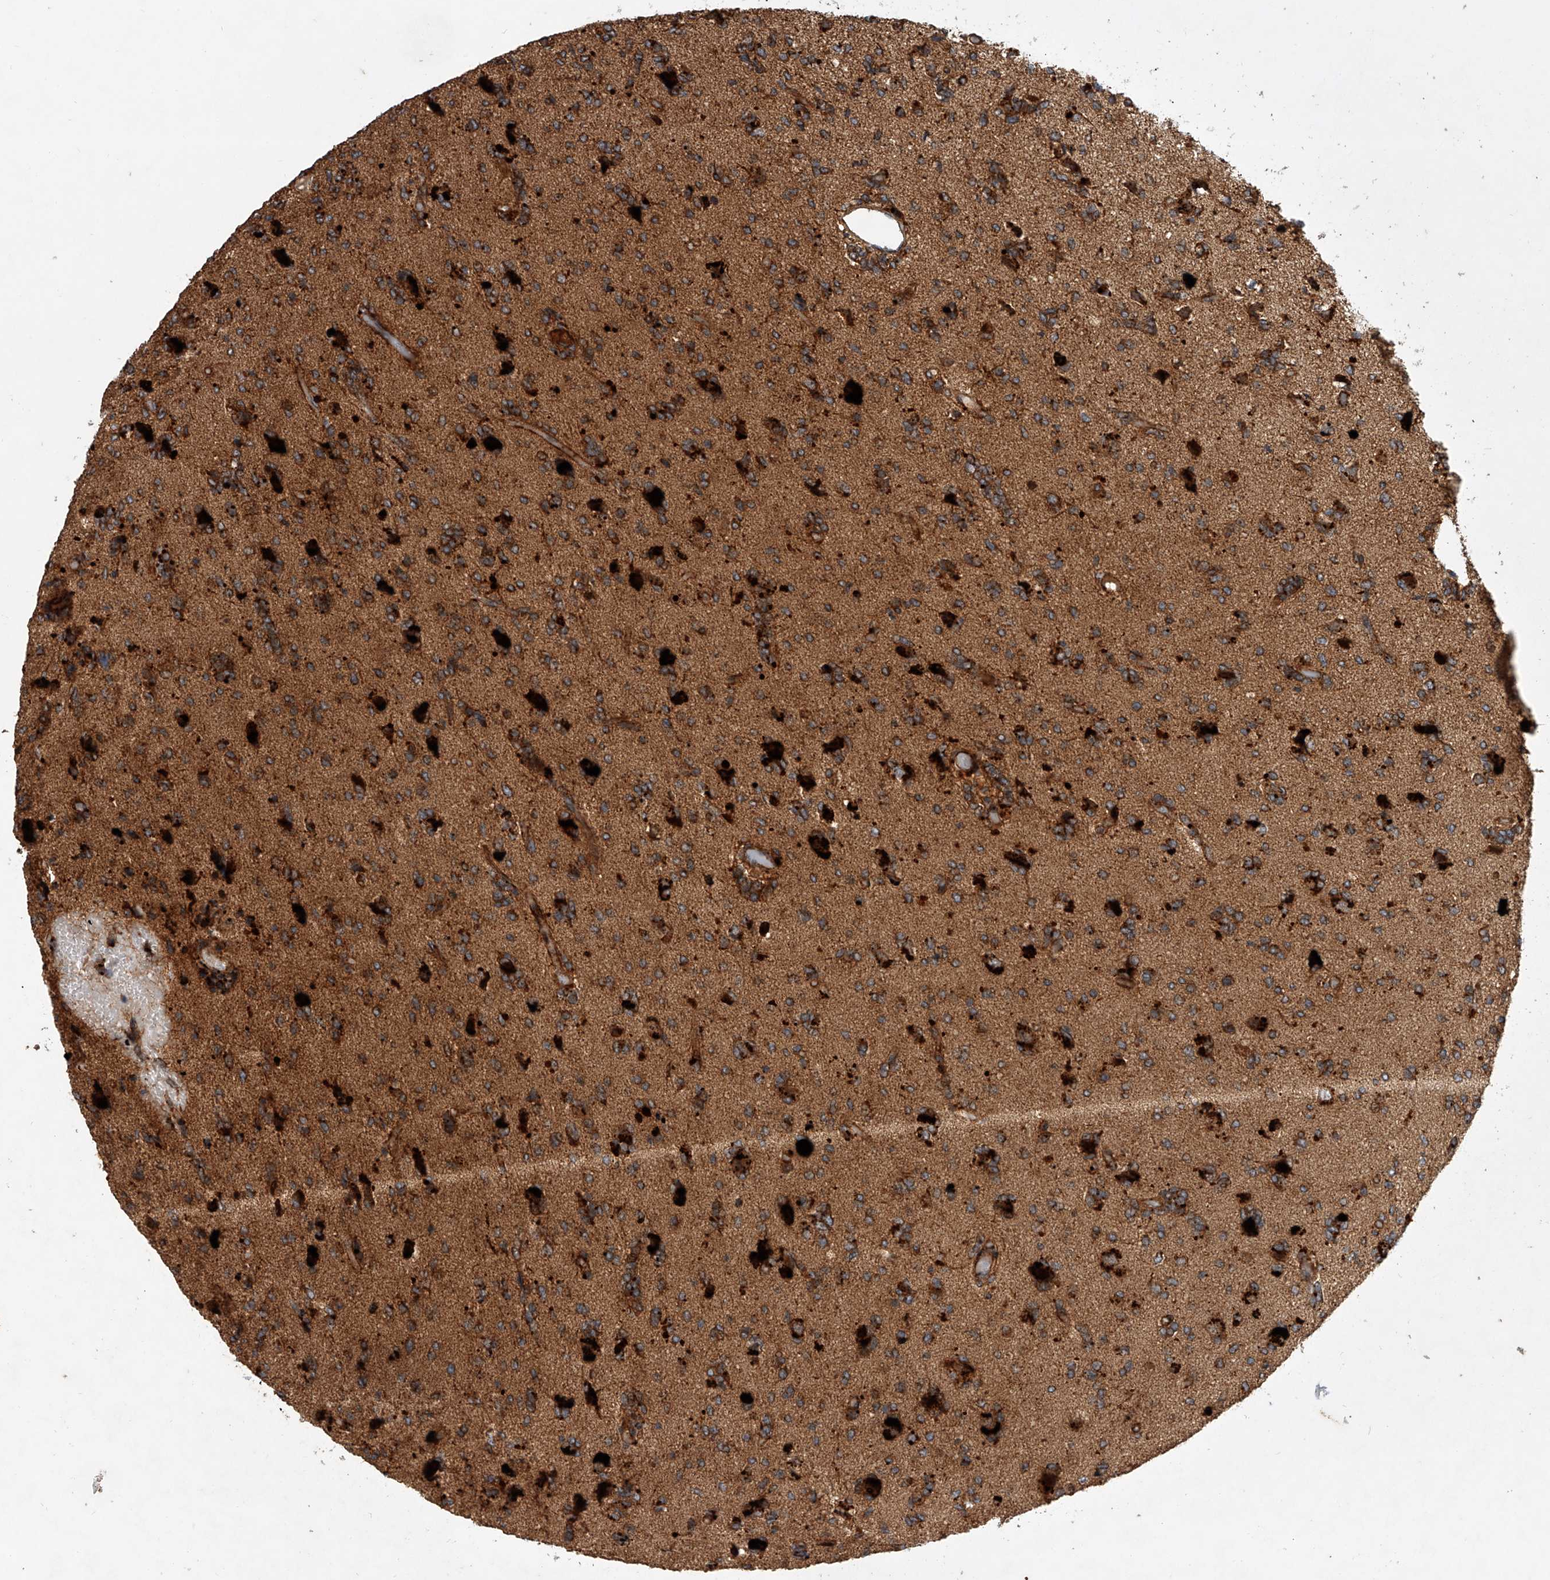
{"staining": {"intensity": "strong", "quantity": ">75%", "location": "cytoplasmic/membranous"}, "tissue": "glioma", "cell_type": "Tumor cells", "image_type": "cancer", "snomed": [{"axis": "morphology", "description": "Glioma, malignant, High grade"}, {"axis": "topography", "description": "Brain"}], "caption": "This micrograph reveals malignant glioma (high-grade) stained with immunohistochemistry to label a protein in brown. The cytoplasmic/membranous of tumor cells show strong positivity for the protein. Nuclei are counter-stained blue.", "gene": "USP47", "patient": {"sex": "female", "age": 59}}